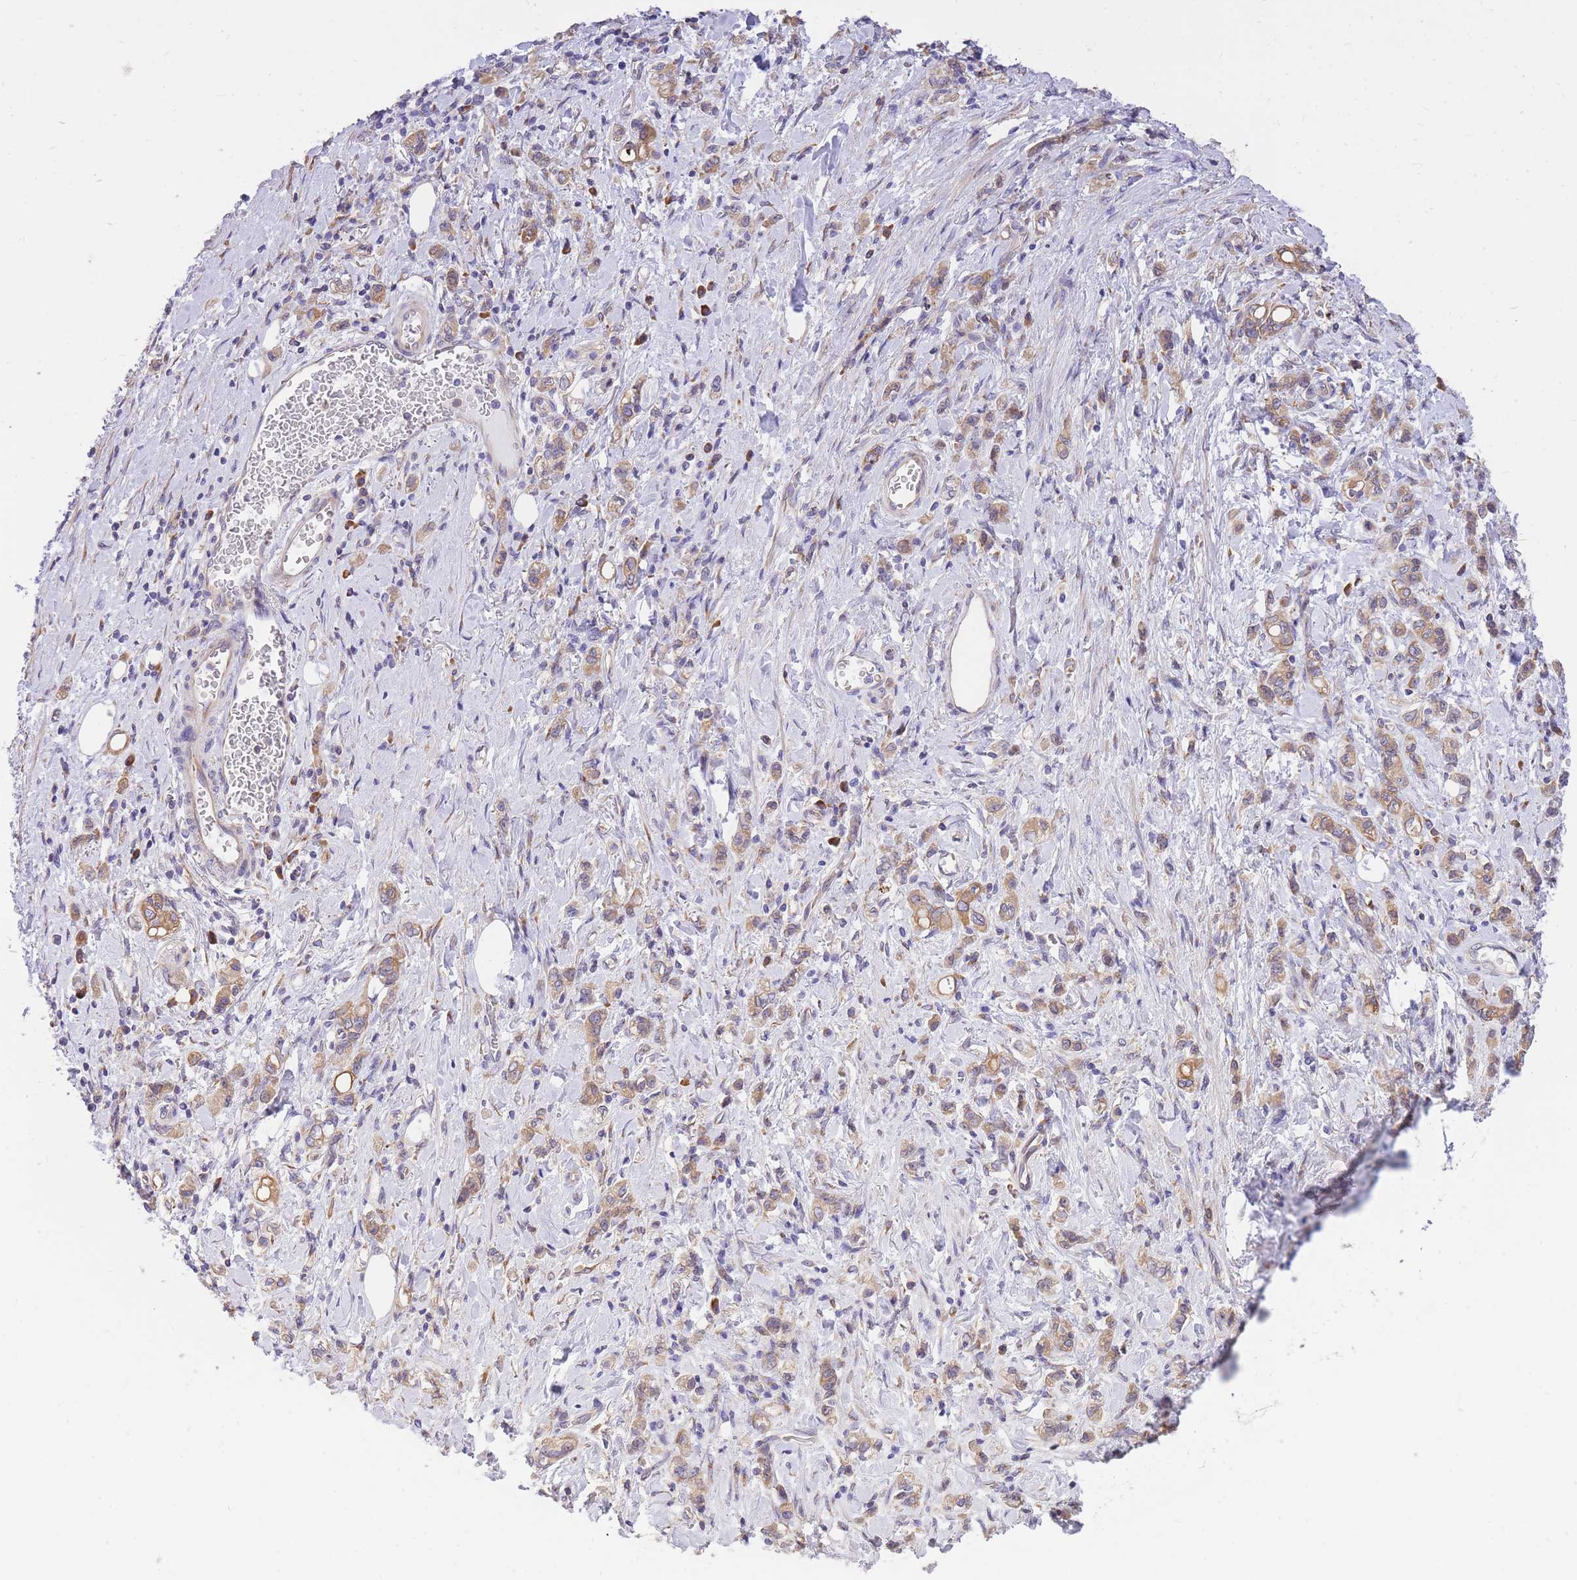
{"staining": {"intensity": "weak", "quantity": ">75%", "location": "cytoplasmic/membranous"}, "tissue": "stomach cancer", "cell_type": "Tumor cells", "image_type": "cancer", "snomed": [{"axis": "morphology", "description": "Adenocarcinoma, NOS"}, {"axis": "topography", "description": "Stomach"}], "caption": "This is a micrograph of immunohistochemistry staining of stomach adenocarcinoma, which shows weak expression in the cytoplasmic/membranous of tumor cells.", "gene": "GBP7", "patient": {"sex": "male", "age": 77}}